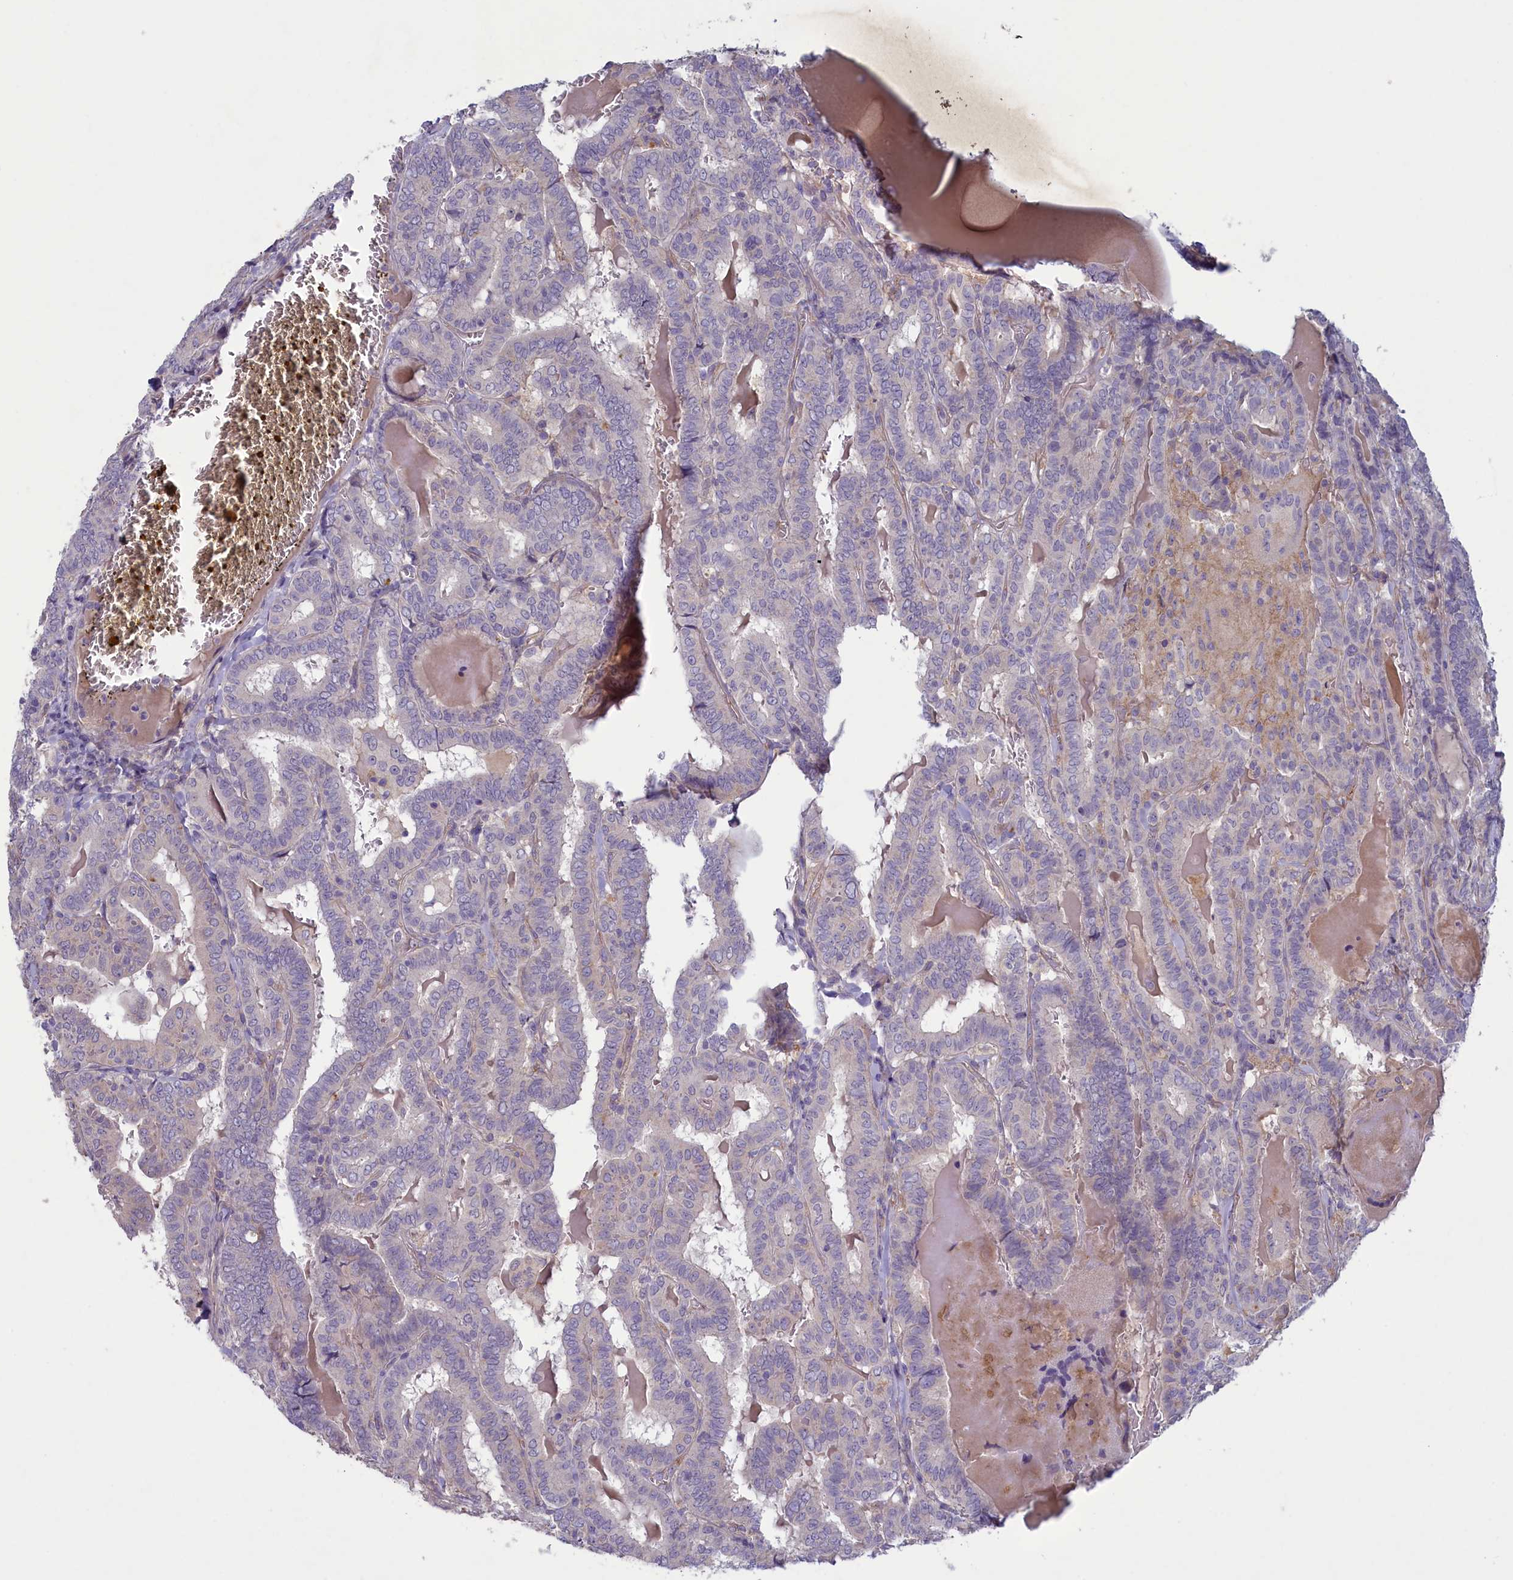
{"staining": {"intensity": "negative", "quantity": "none", "location": "none"}, "tissue": "thyroid cancer", "cell_type": "Tumor cells", "image_type": "cancer", "snomed": [{"axis": "morphology", "description": "Papillary adenocarcinoma, NOS"}, {"axis": "topography", "description": "Thyroid gland"}], "caption": "IHC image of human thyroid cancer (papillary adenocarcinoma) stained for a protein (brown), which displays no staining in tumor cells.", "gene": "PLEKHG6", "patient": {"sex": "female", "age": 72}}